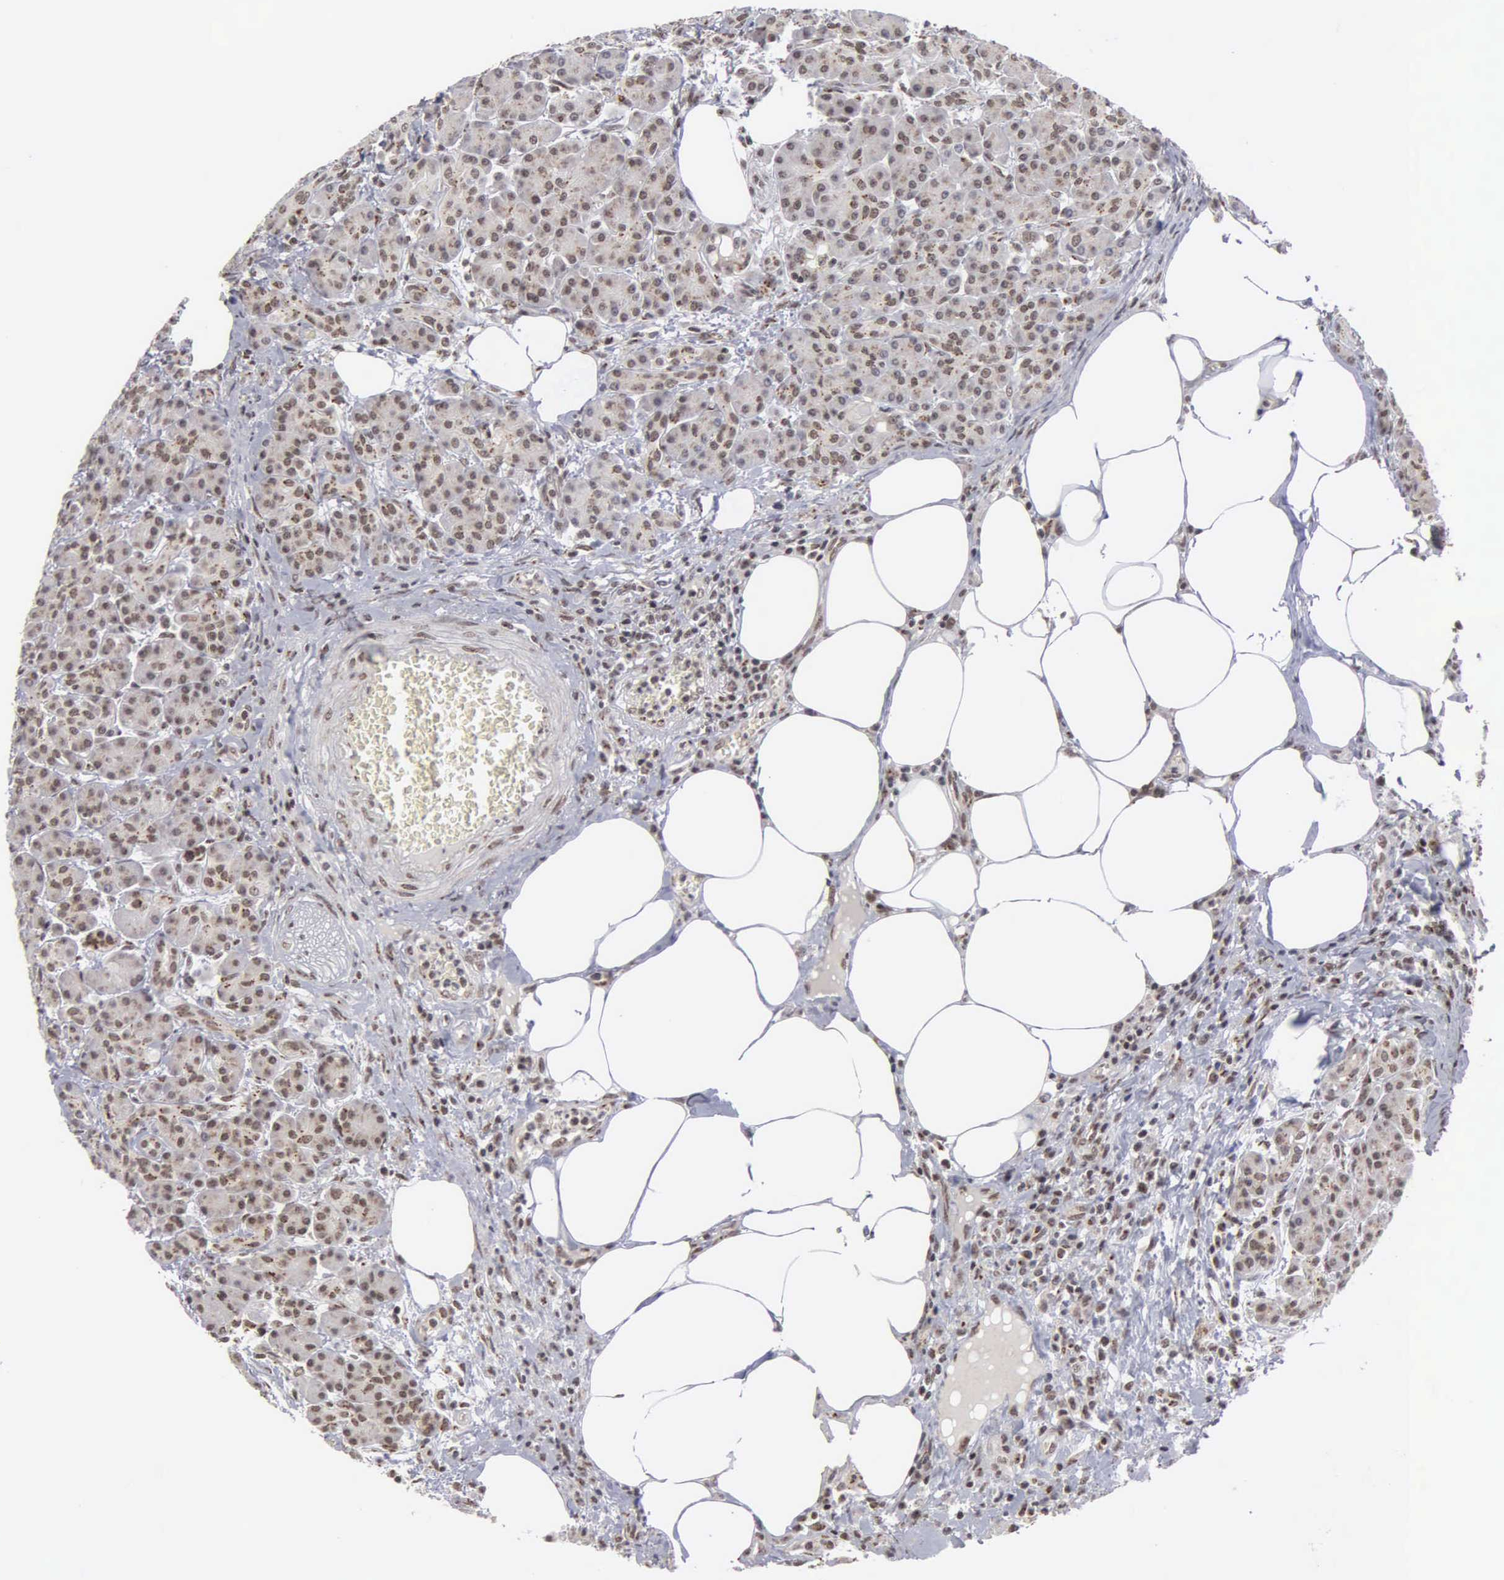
{"staining": {"intensity": "moderate", "quantity": ">75%", "location": "cytoplasmic/membranous,nuclear"}, "tissue": "pancreas", "cell_type": "Exocrine glandular cells", "image_type": "normal", "snomed": [{"axis": "morphology", "description": "Normal tissue, NOS"}, {"axis": "topography", "description": "Pancreas"}], "caption": "Pancreas stained with a brown dye exhibits moderate cytoplasmic/membranous,nuclear positive expression in about >75% of exocrine glandular cells.", "gene": "GTF2A1", "patient": {"sex": "female", "age": 73}}